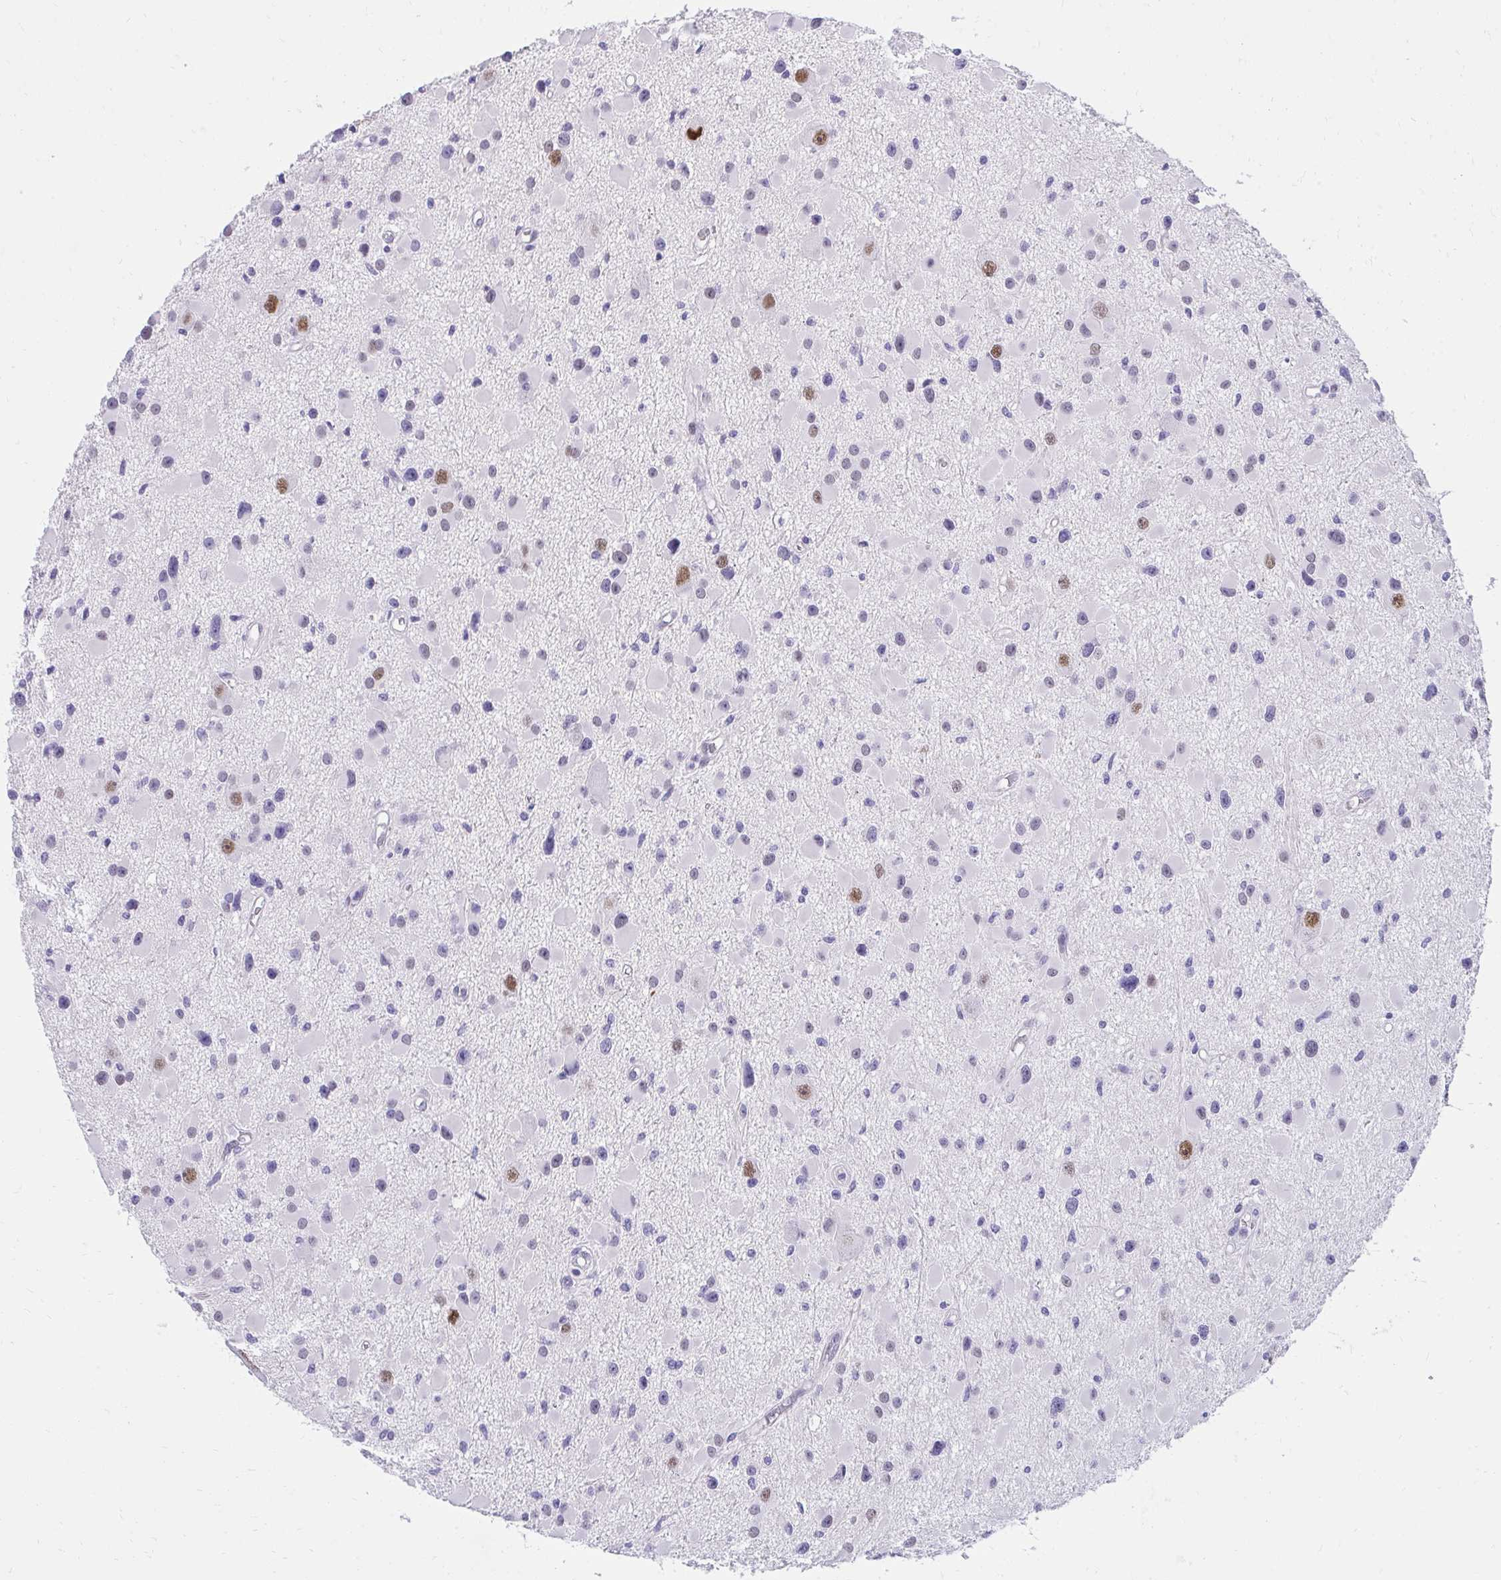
{"staining": {"intensity": "negative", "quantity": "none", "location": "none"}, "tissue": "glioma", "cell_type": "Tumor cells", "image_type": "cancer", "snomed": [{"axis": "morphology", "description": "Glioma, malignant, High grade"}, {"axis": "topography", "description": "Brain"}], "caption": "An immunohistochemistry (IHC) histopathology image of glioma is shown. There is no staining in tumor cells of glioma.", "gene": "KLK1", "patient": {"sex": "male", "age": 54}}